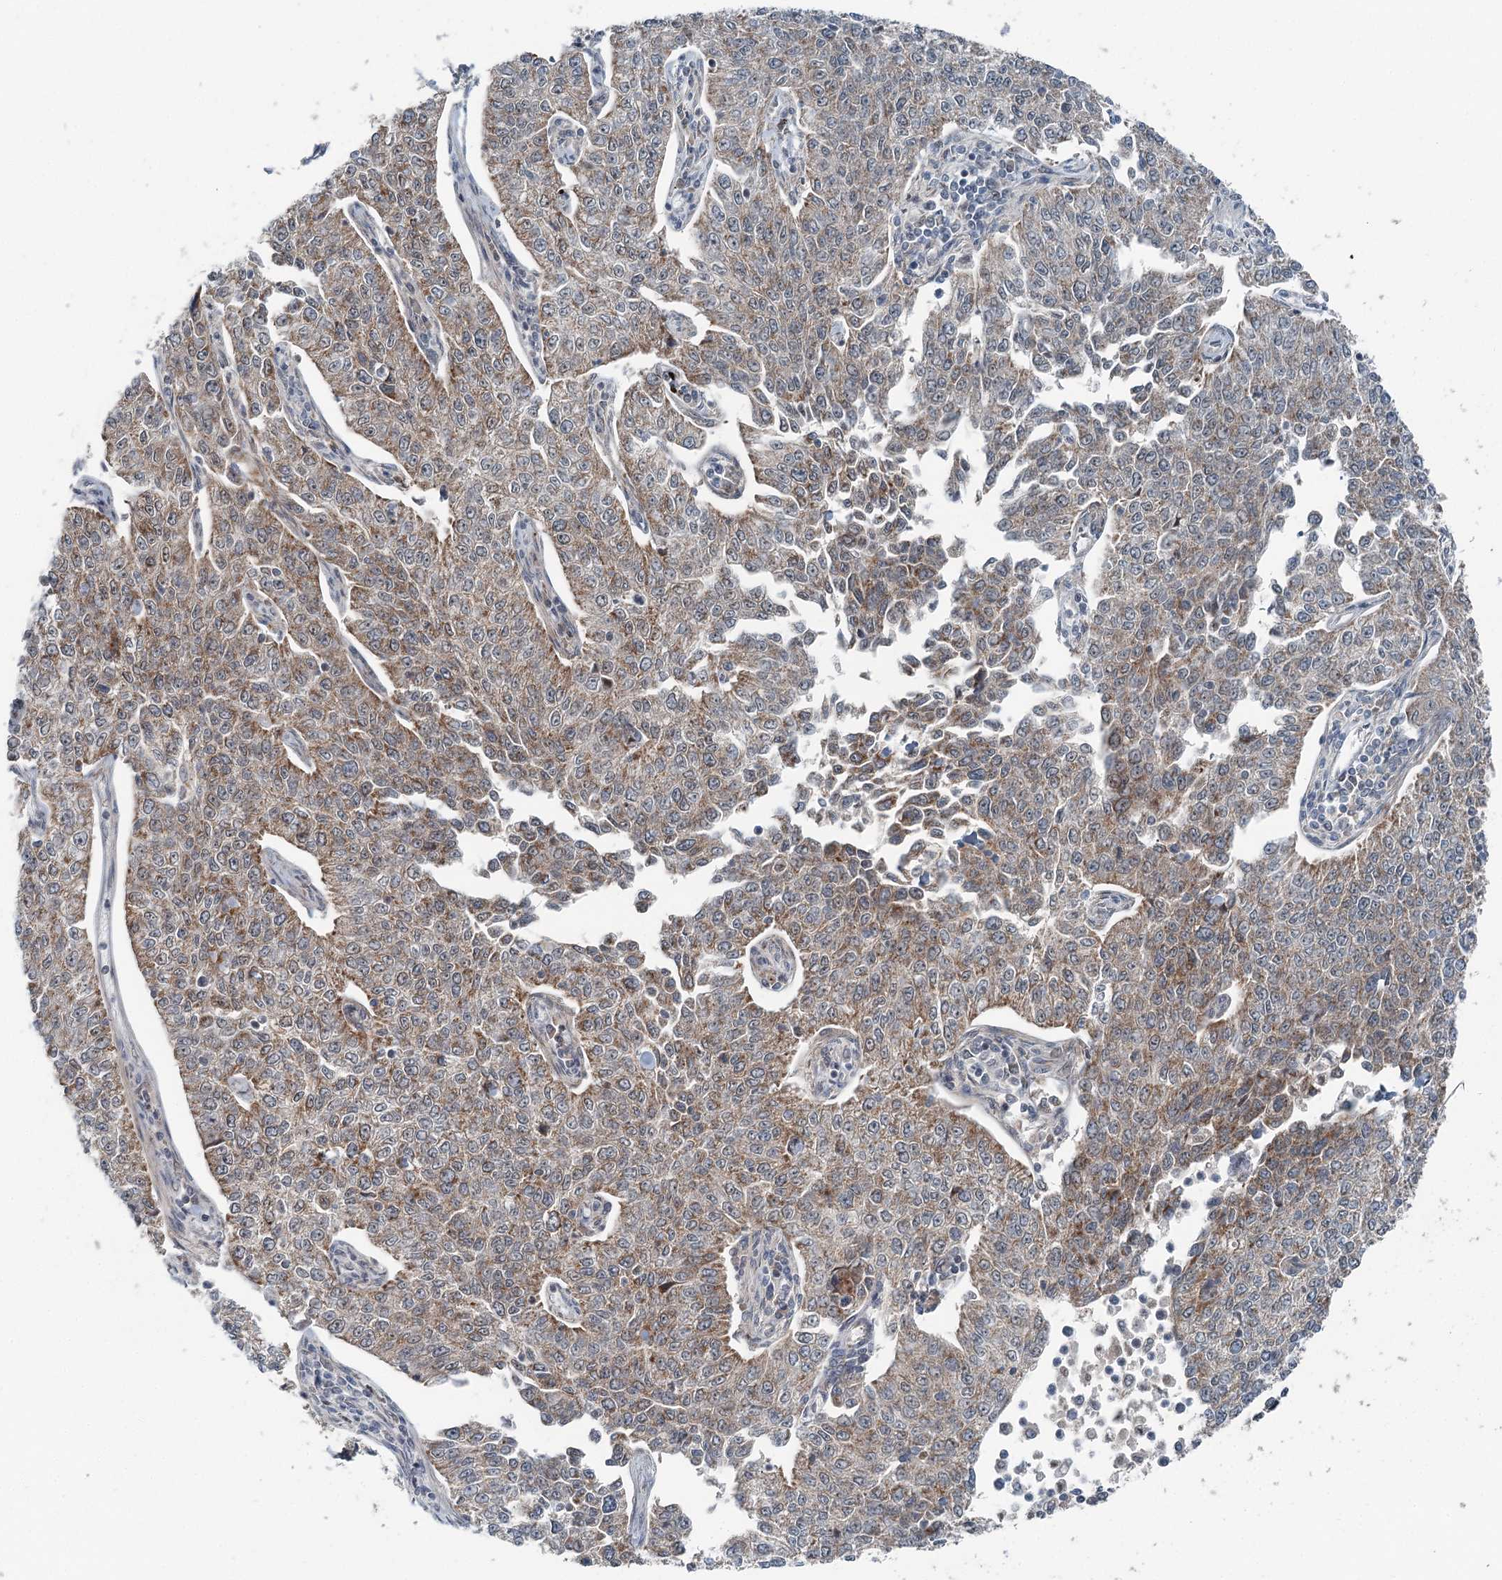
{"staining": {"intensity": "weak", "quantity": ">75%", "location": "cytoplasmic/membranous"}, "tissue": "cervical cancer", "cell_type": "Tumor cells", "image_type": "cancer", "snomed": [{"axis": "morphology", "description": "Squamous cell carcinoma, NOS"}, {"axis": "topography", "description": "Cervix"}], "caption": "About >75% of tumor cells in human cervical squamous cell carcinoma demonstrate weak cytoplasmic/membranous protein positivity as visualized by brown immunohistochemical staining.", "gene": "WAPL", "patient": {"sex": "female", "age": 35}}